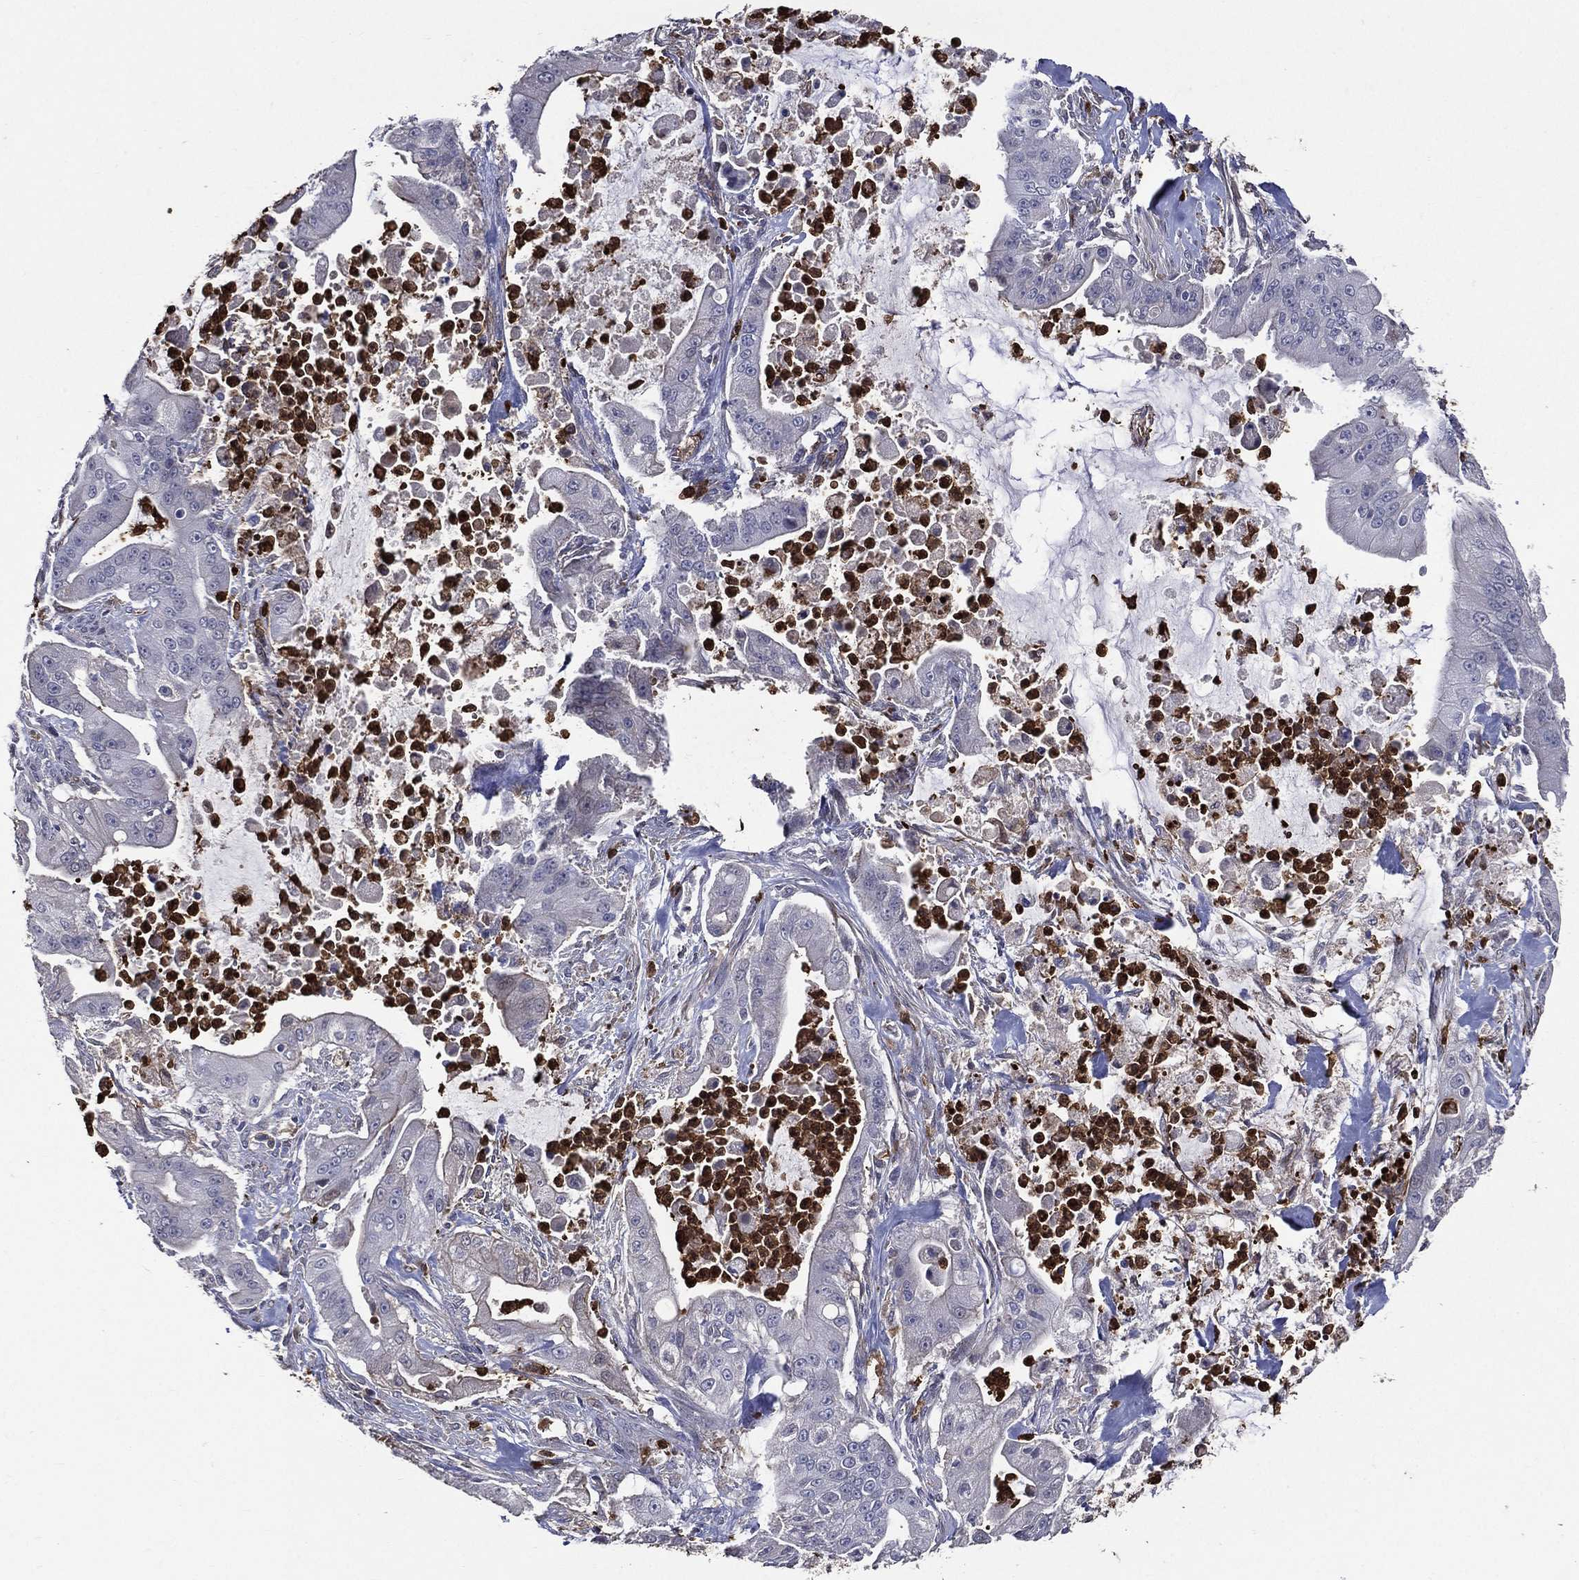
{"staining": {"intensity": "negative", "quantity": "none", "location": "none"}, "tissue": "pancreatic cancer", "cell_type": "Tumor cells", "image_type": "cancer", "snomed": [{"axis": "morphology", "description": "Normal tissue, NOS"}, {"axis": "morphology", "description": "Inflammation, NOS"}, {"axis": "morphology", "description": "Adenocarcinoma, NOS"}, {"axis": "topography", "description": "Pancreas"}], "caption": "Immunohistochemistry (IHC) of human pancreatic adenocarcinoma reveals no expression in tumor cells. Brightfield microscopy of immunohistochemistry (IHC) stained with DAB (3,3'-diaminobenzidine) (brown) and hematoxylin (blue), captured at high magnification.", "gene": "GPR171", "patient": {"sex": "male", "age": 57}}